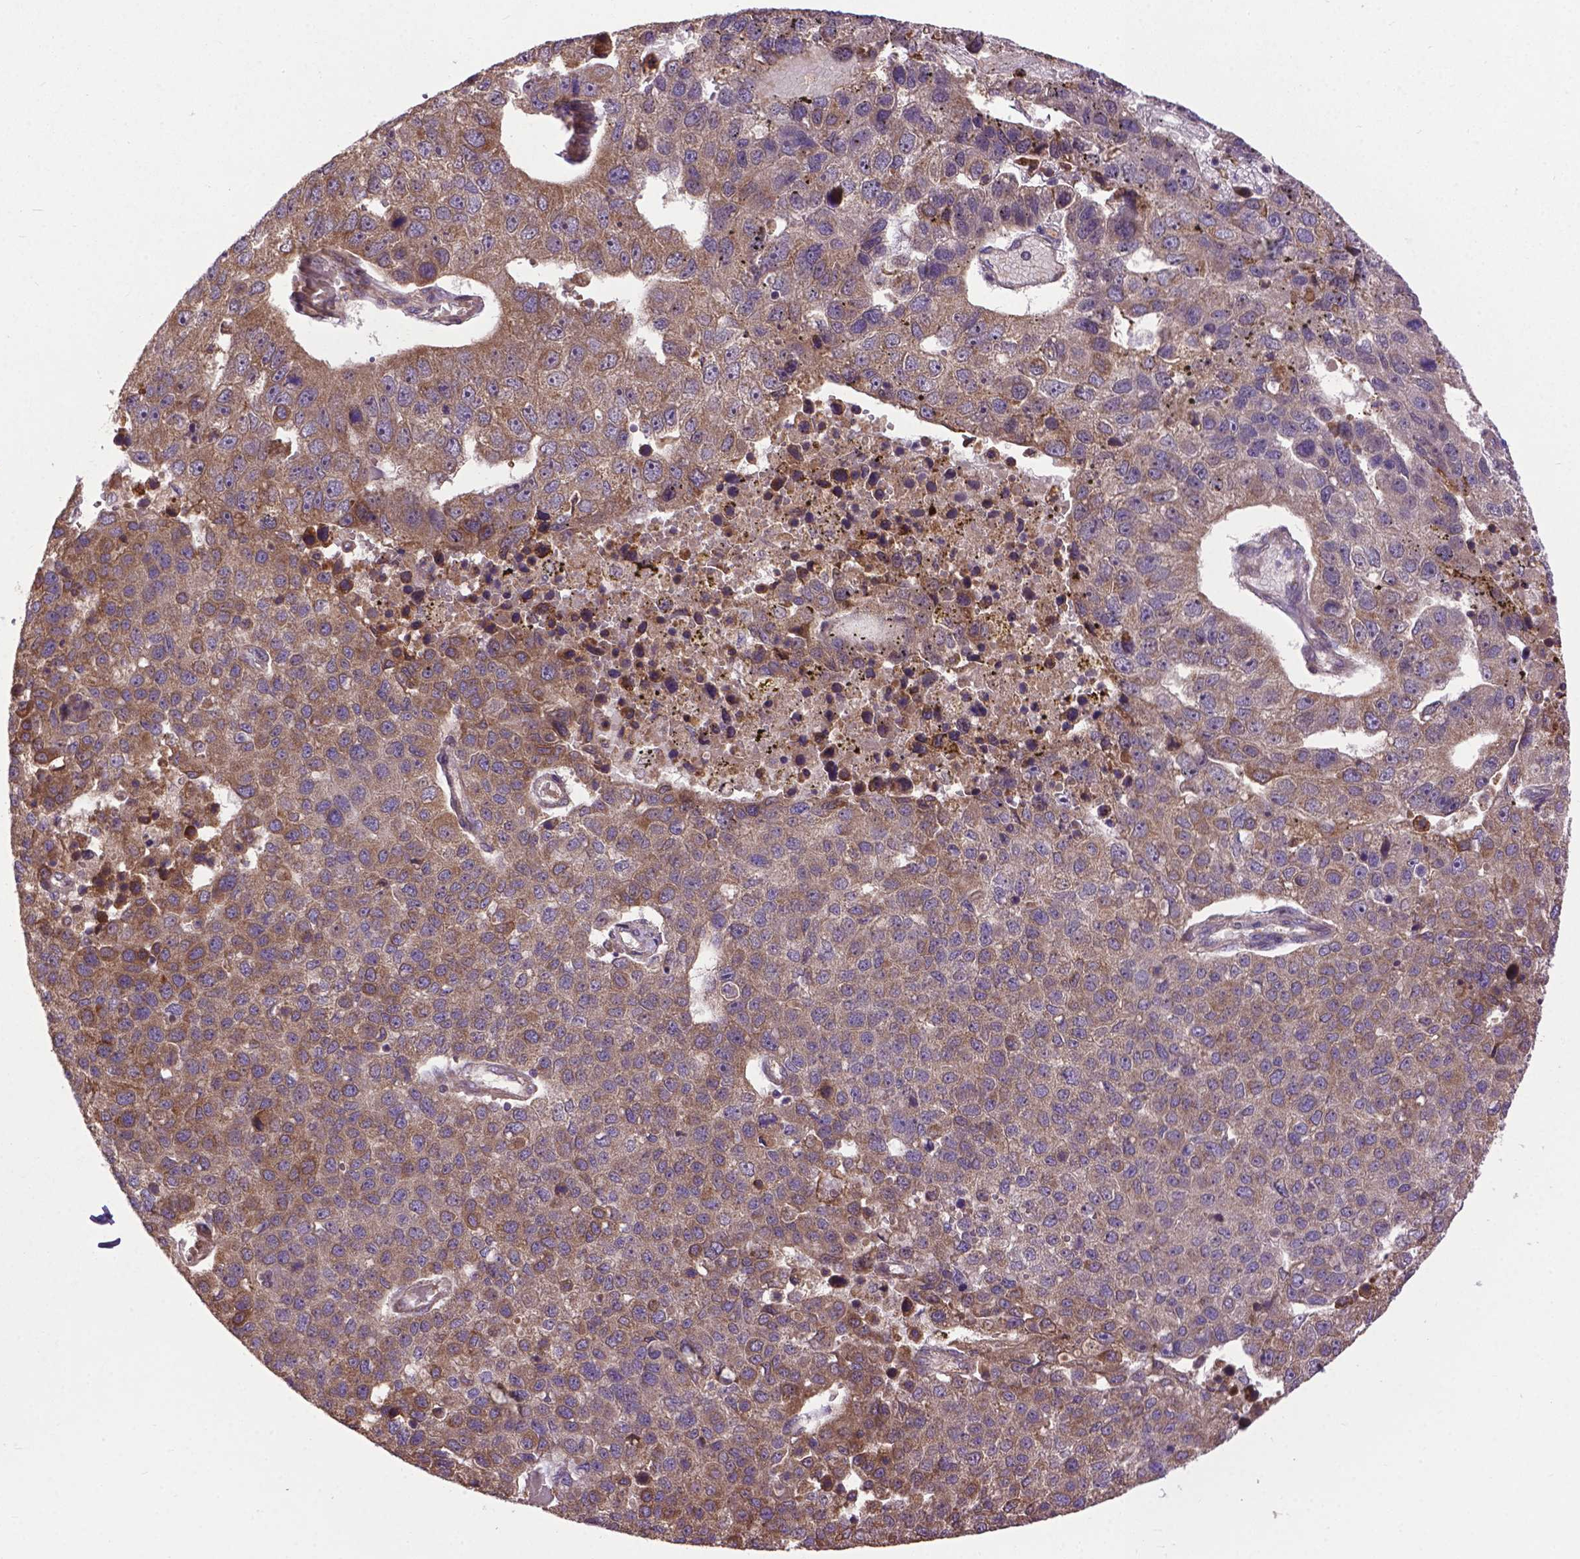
{"staining": {"intensity": "moderate", "quantity": ">75%", "location": "cytoplasmic/membranous"}, "tissue": "pancreatic cancer", "cell_type": "Tumor cells", "image_type": "cancer", "snomed": [{"axis": "morphology", "description": "Adenocarcinoma, NOS"}, {"axis": "topography", "description": "Pancreas"}], "caption": "This is an image of immunohistochemistry (IHC) staining of pancreatic cancer, which shows moderate staining in the cytoplasmic/membranous of tumor cells.", "gene": "ZNF616", "patient": {"sex": "female", "age": 61}}